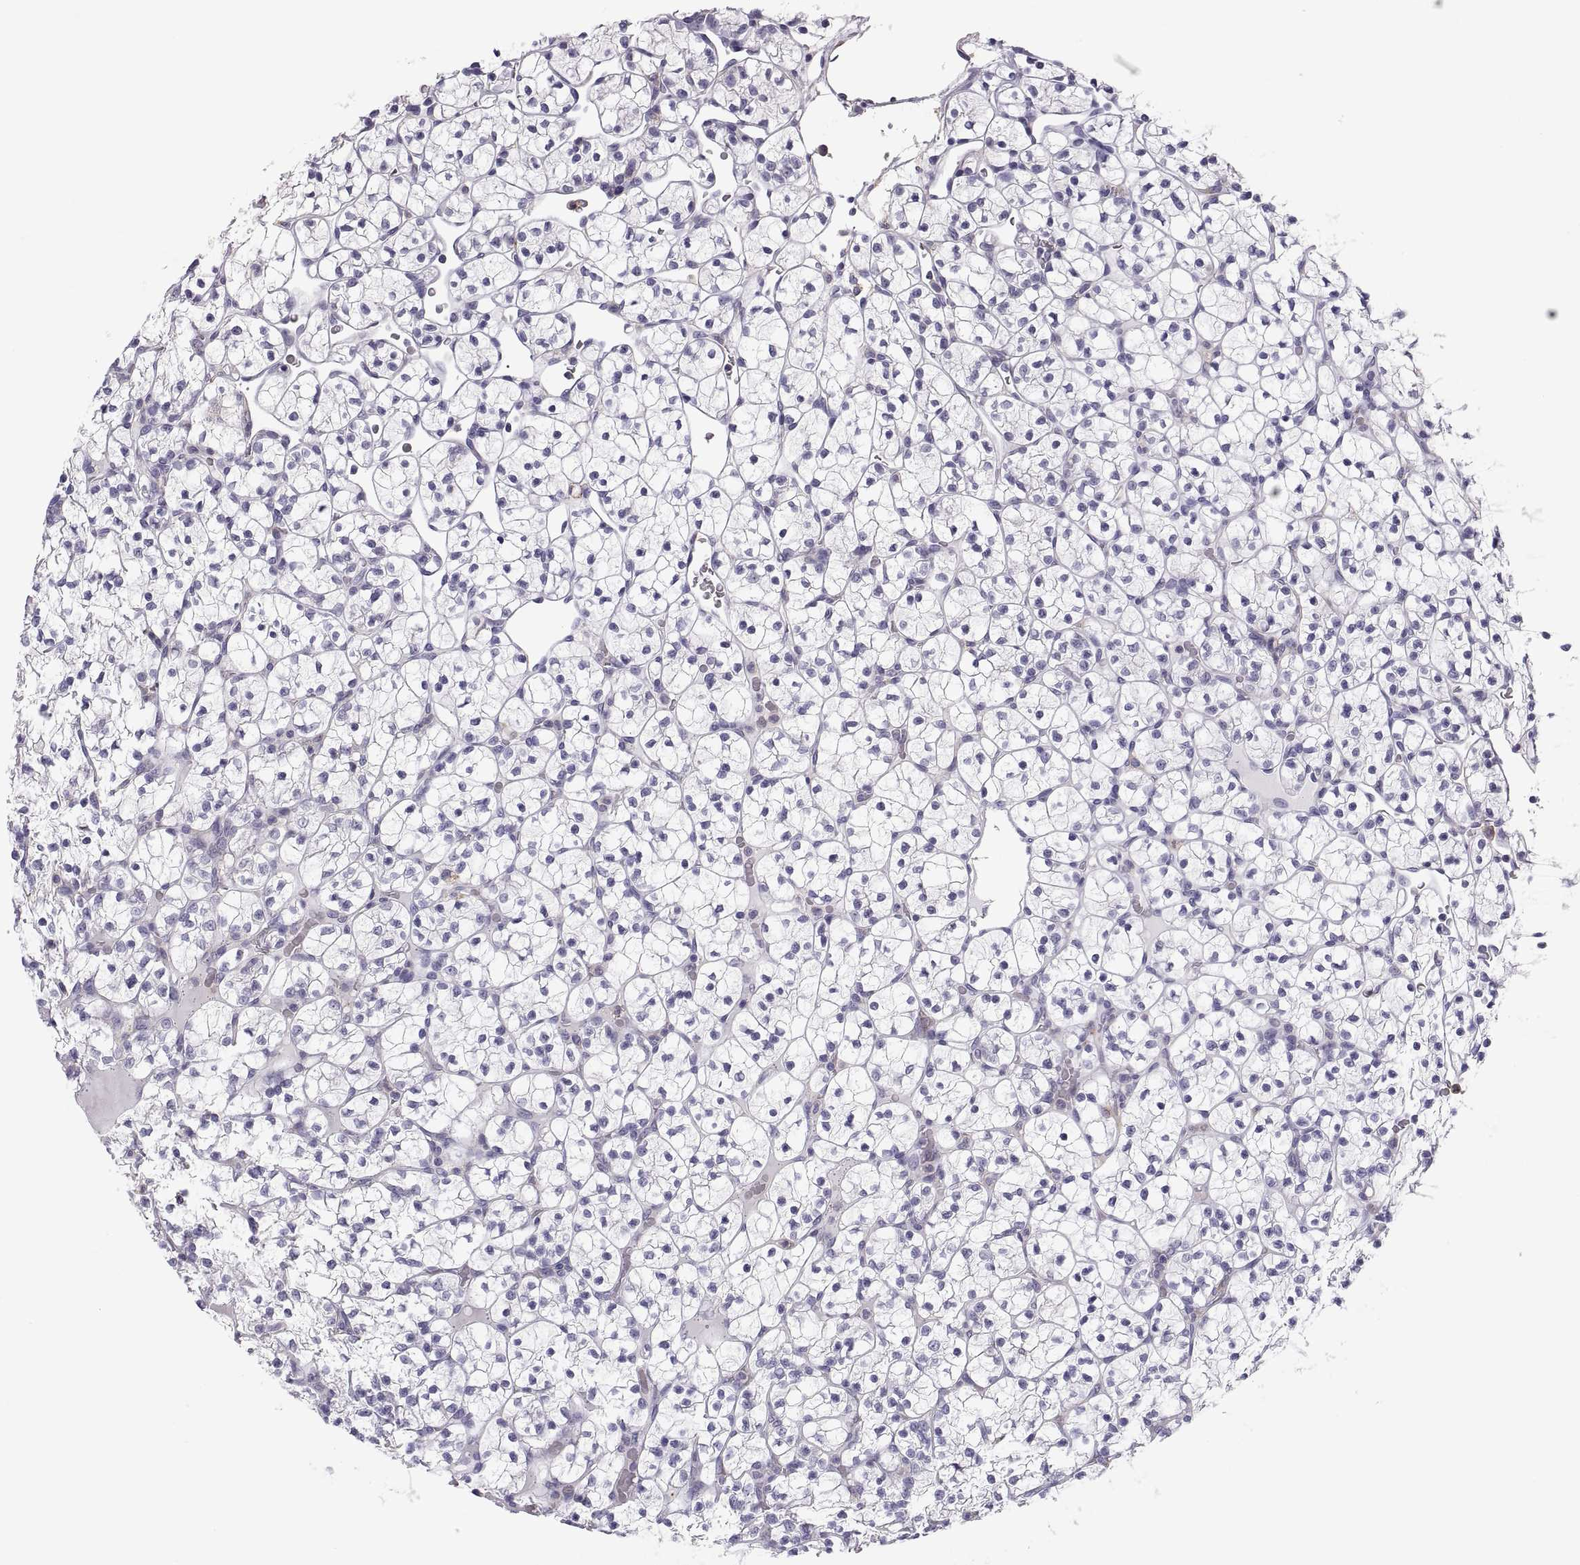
{"staining": {"intensity": "negative", "quantity": "none", "location": "none"}, "tissue": "renal cancer", "cell_type": "Tumor cells", "image_type": "cancer", "snomed": [{"axis": "morphology", "description": "Adenocarcinoma, NOS"}, {"axis": "topography", "description": "Kidney"}], "caption": "Immunohistochemistry photomicrograph of human renal adenocarcinoma stained for a protein (brown), which displays no expression in tumor cells.", "gene": "RGS19", "patient": {"sex": "female", "age": 89}}